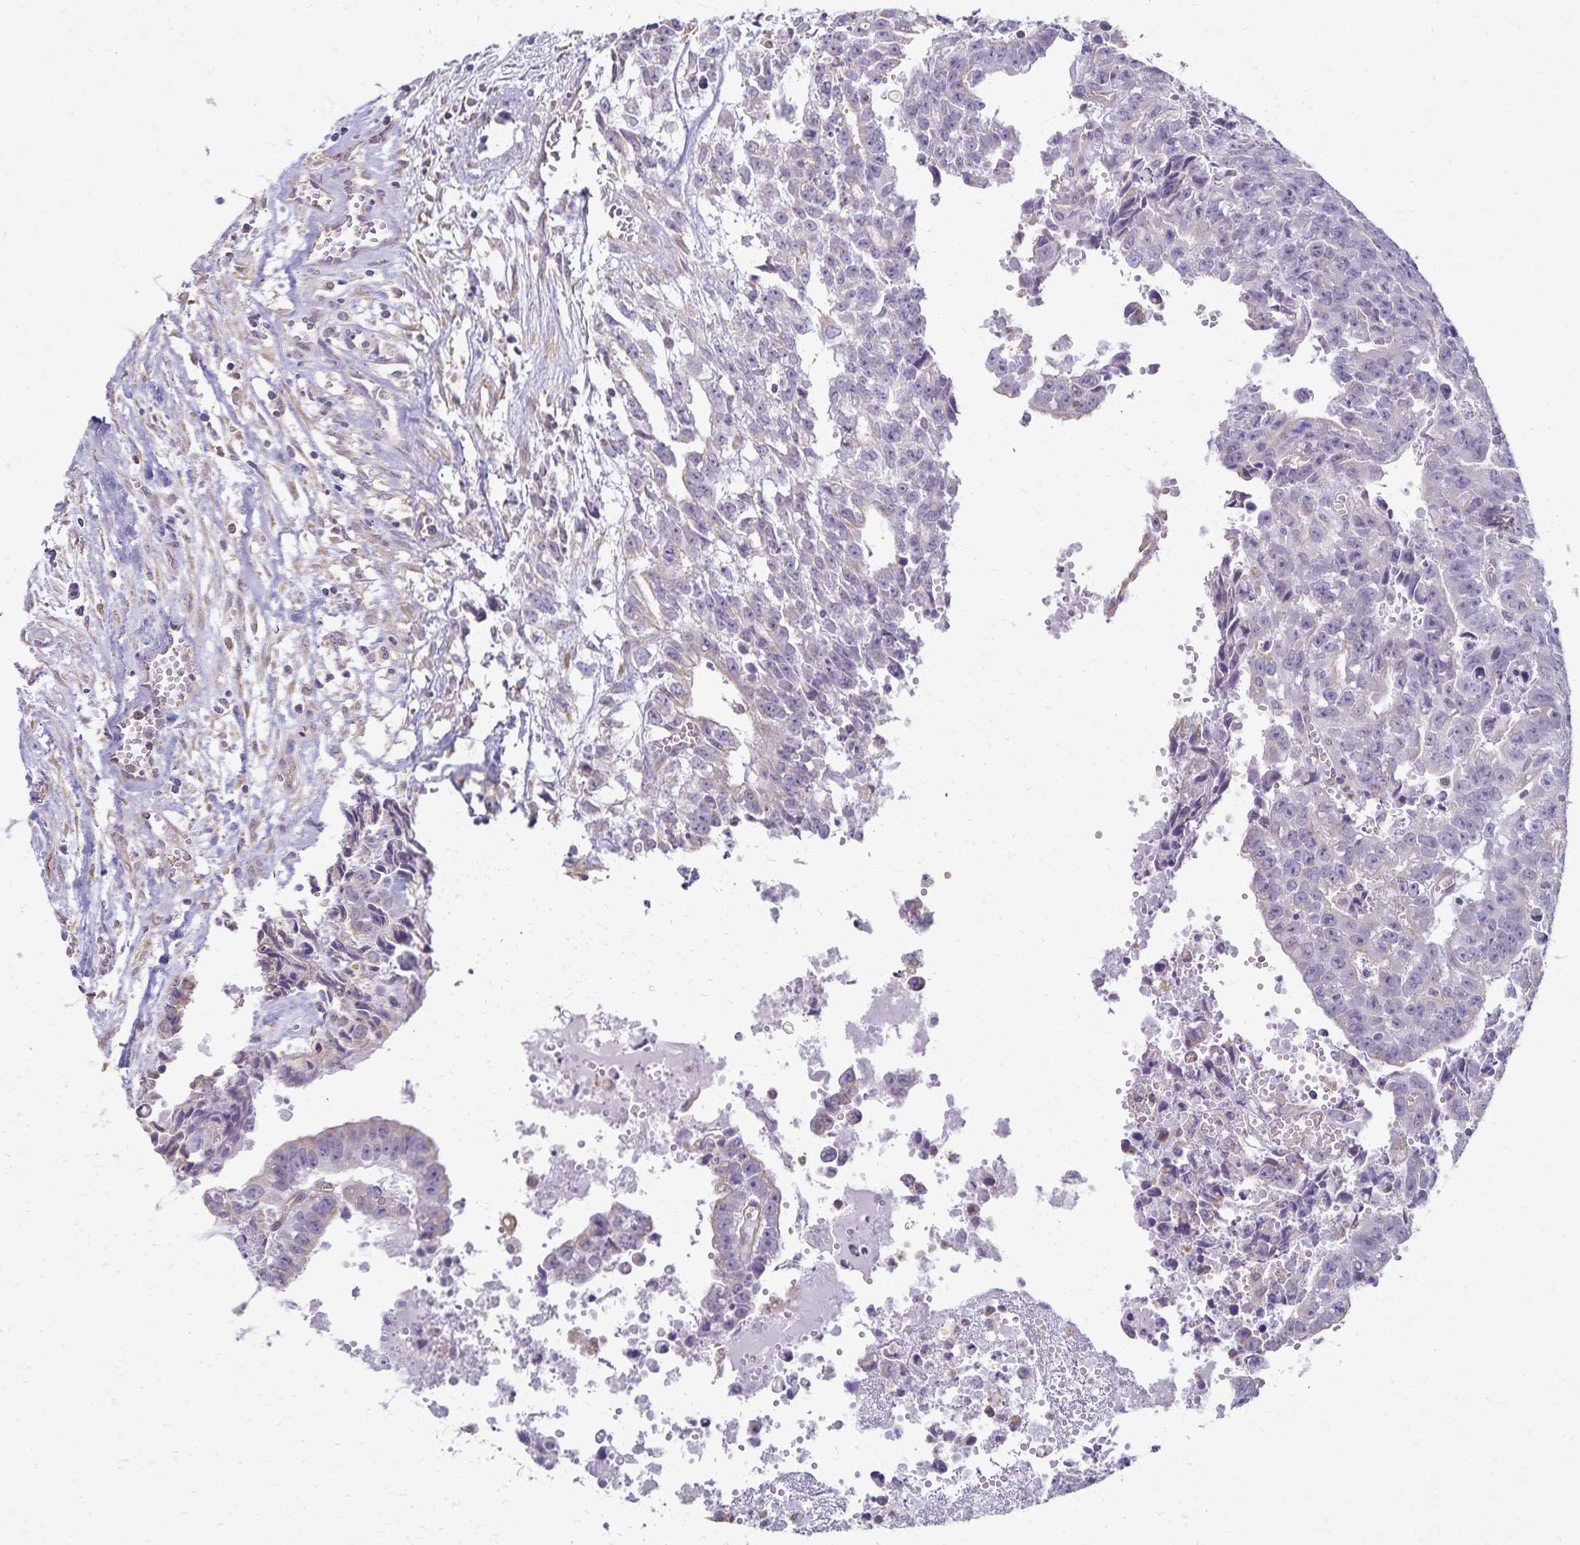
{"staining": {"intensity": "weak", "quantity": "<25%", "location": "cytoplasmic/membranous"}, "tissue": "testis cancer", "cell_type": "Tumor cells", "image_type": "cancer", "snomed": [{"axis": "morphology", "description": "Carcinoma, Embryonal, NOS"}, {"axis": "morphology", "description": "Teratoma, malignant, NOS"}, {"axis": "topography", "description": "Testis"}], "caption": "This photomicrograph is of testis embryonal carcinoma stained with IHC to label a protein in brown with the nuclei are counter-stained blue. There is no expression in tumor cells.", "gene": "KISS1", "patient": {"sex": "male", "age": 24}}